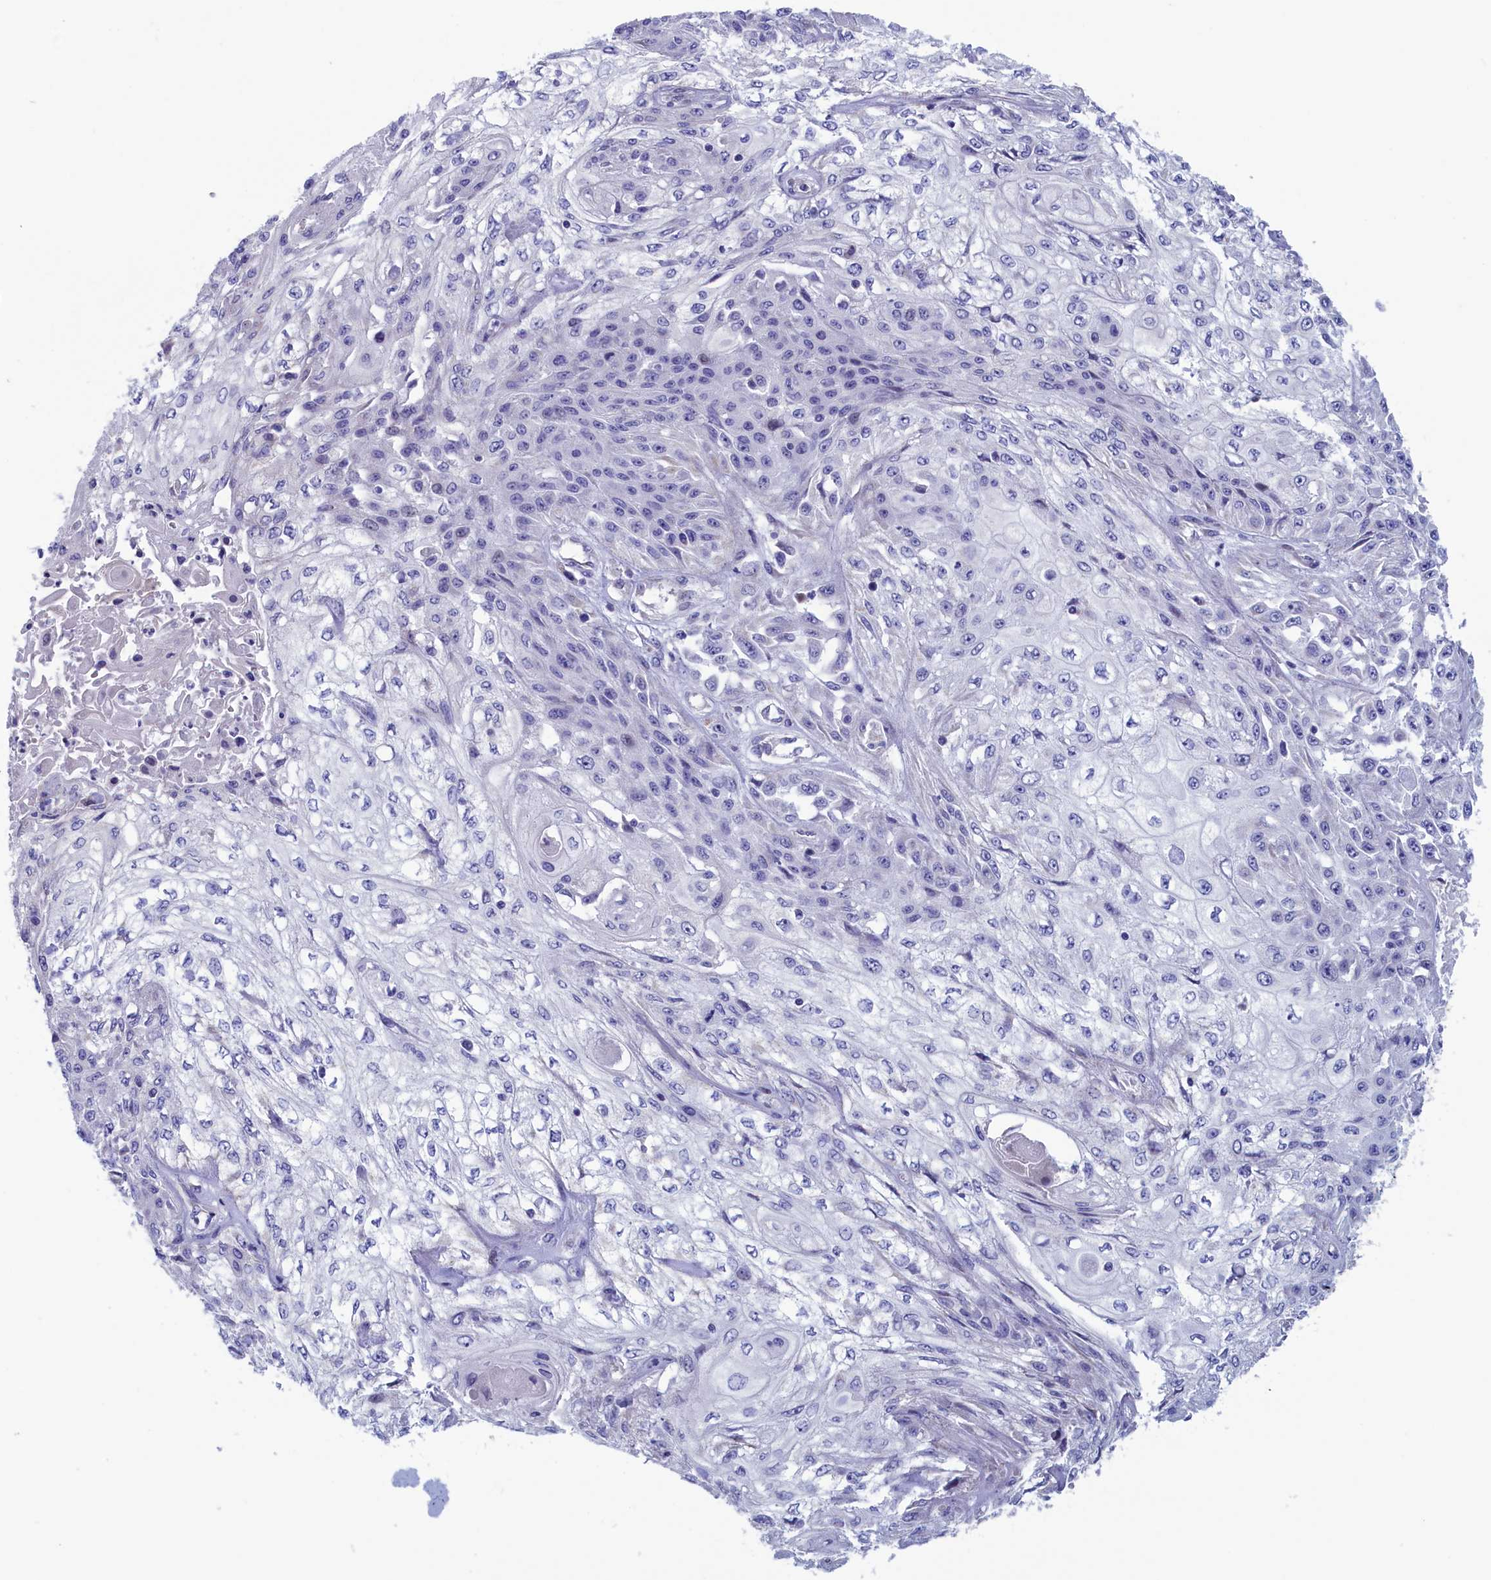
{"staining": {"intensity": "negative", "quantity": "none", "location": "none"}, "tissue": "skin cancer", "cell_type": "Tumor cells", "image_type": "cancer", "snomed": [{"axis": "morphology", "description": "Squamous cell carcinoma, NOS"}, {"axis": "morphology", "description": "Squamous cell carcinoma, metastatic, NOS"}, {"axis": "topography", "description": "Skin"}, {"axis": "topography", "description": "Lymph node"}], "caption": "Immunohistochemical staining of skin cancer displays no significant positivity in tumor cells. (Brightfield microscopy of DAB immunohistochemistry (IHC) at high magnification).", "gene": "NIBAN3", "patient": {"sex": "male", "age": 75}}